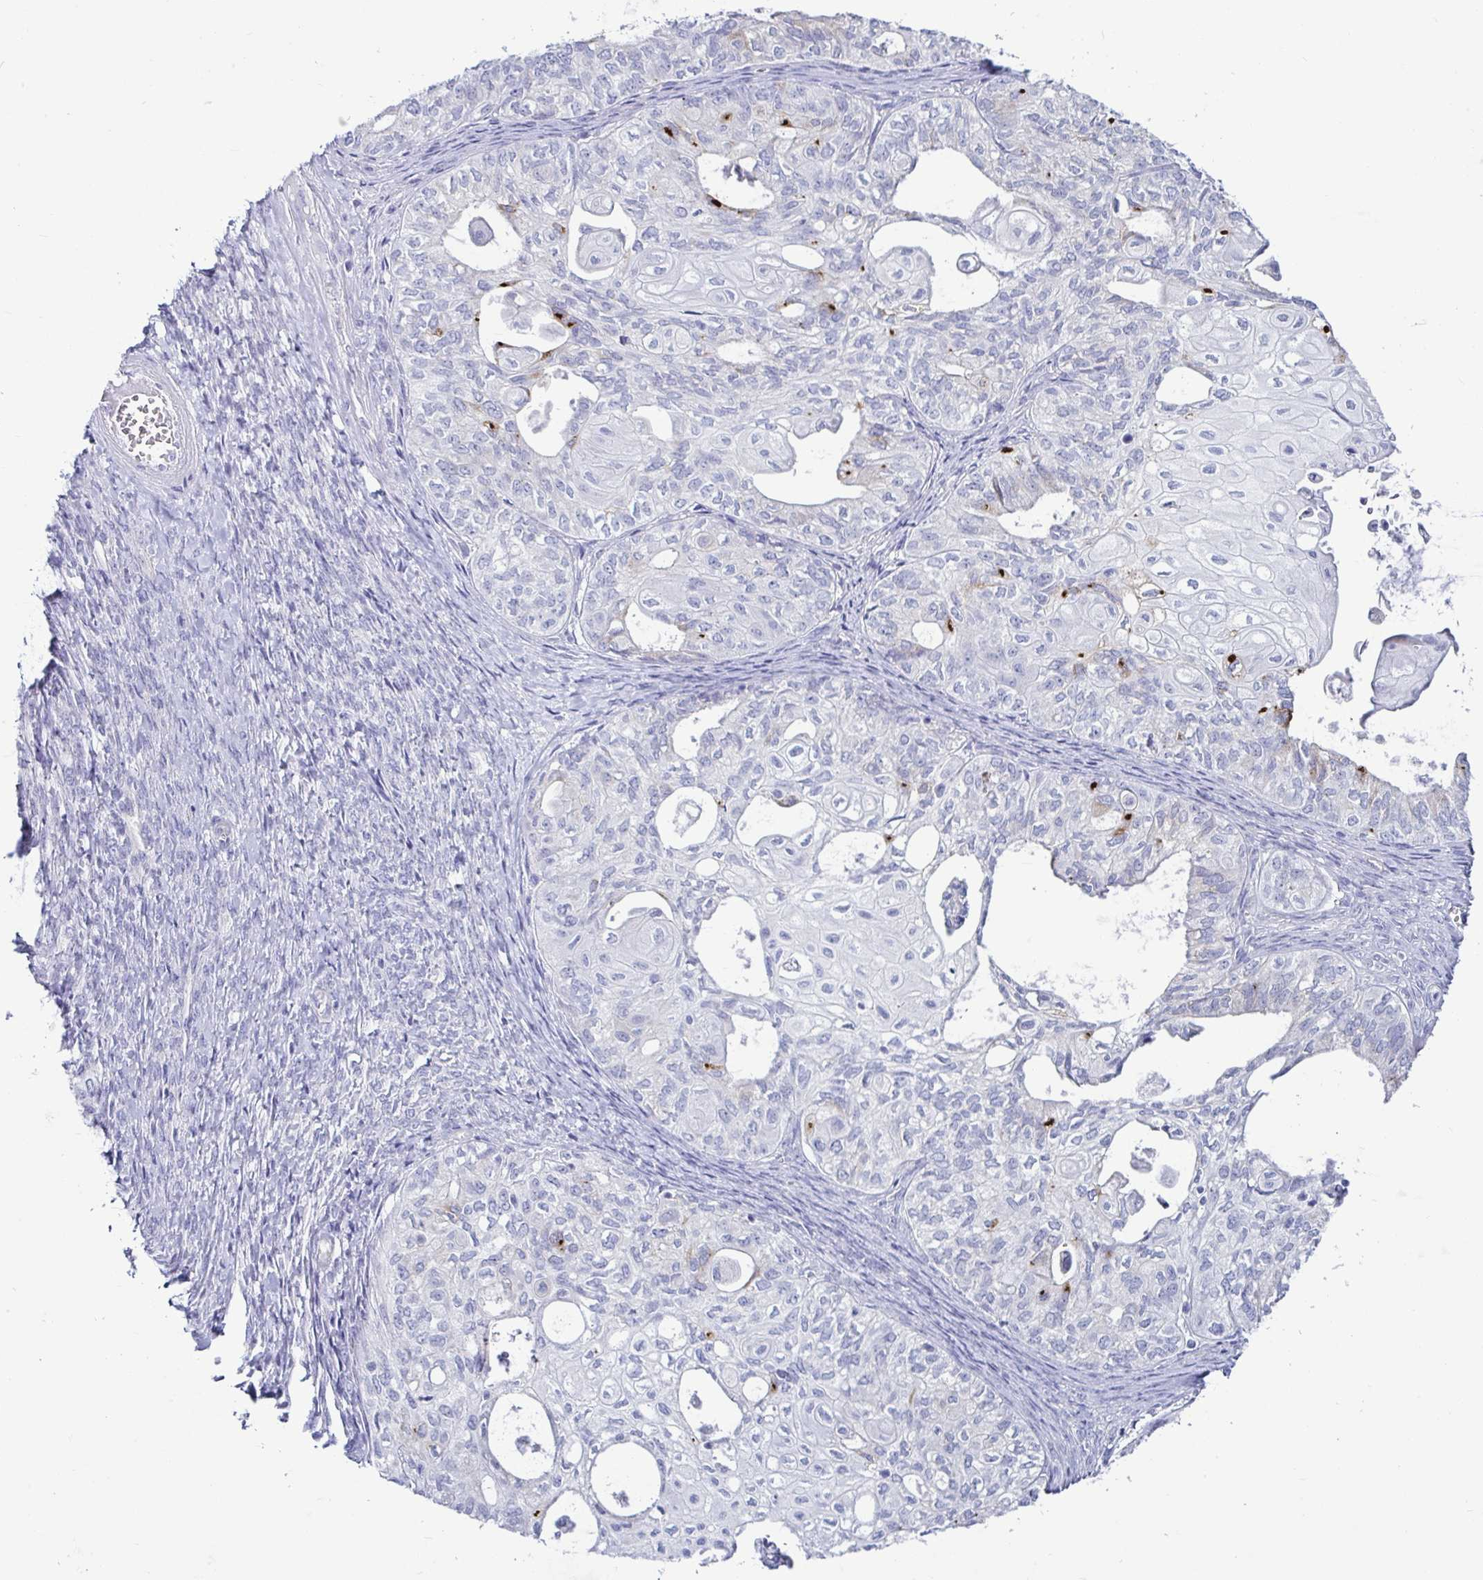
{"staining": {"intensity": "negative", "quantity": "none", "location": "none"}, "tissue": "ovarian cancer", "cell_type": "Tumor cells", "image_type": "cancer", "snomed": [{"axis": "morphology", "description": "Carcinoma, endometroid"}, {"axis": "topography", "description": "Ovary"}], "caption": "Immunohistochemistry photomicrograph of neoplastic tissue: ovarian cancer (endometroid carcinoma) stained with DAB displays no significant protein staining in tumor cells. Nuclei are stained in blue.", "gene": "TFPI2", "patient": {"sex": "female", "age": 64}}